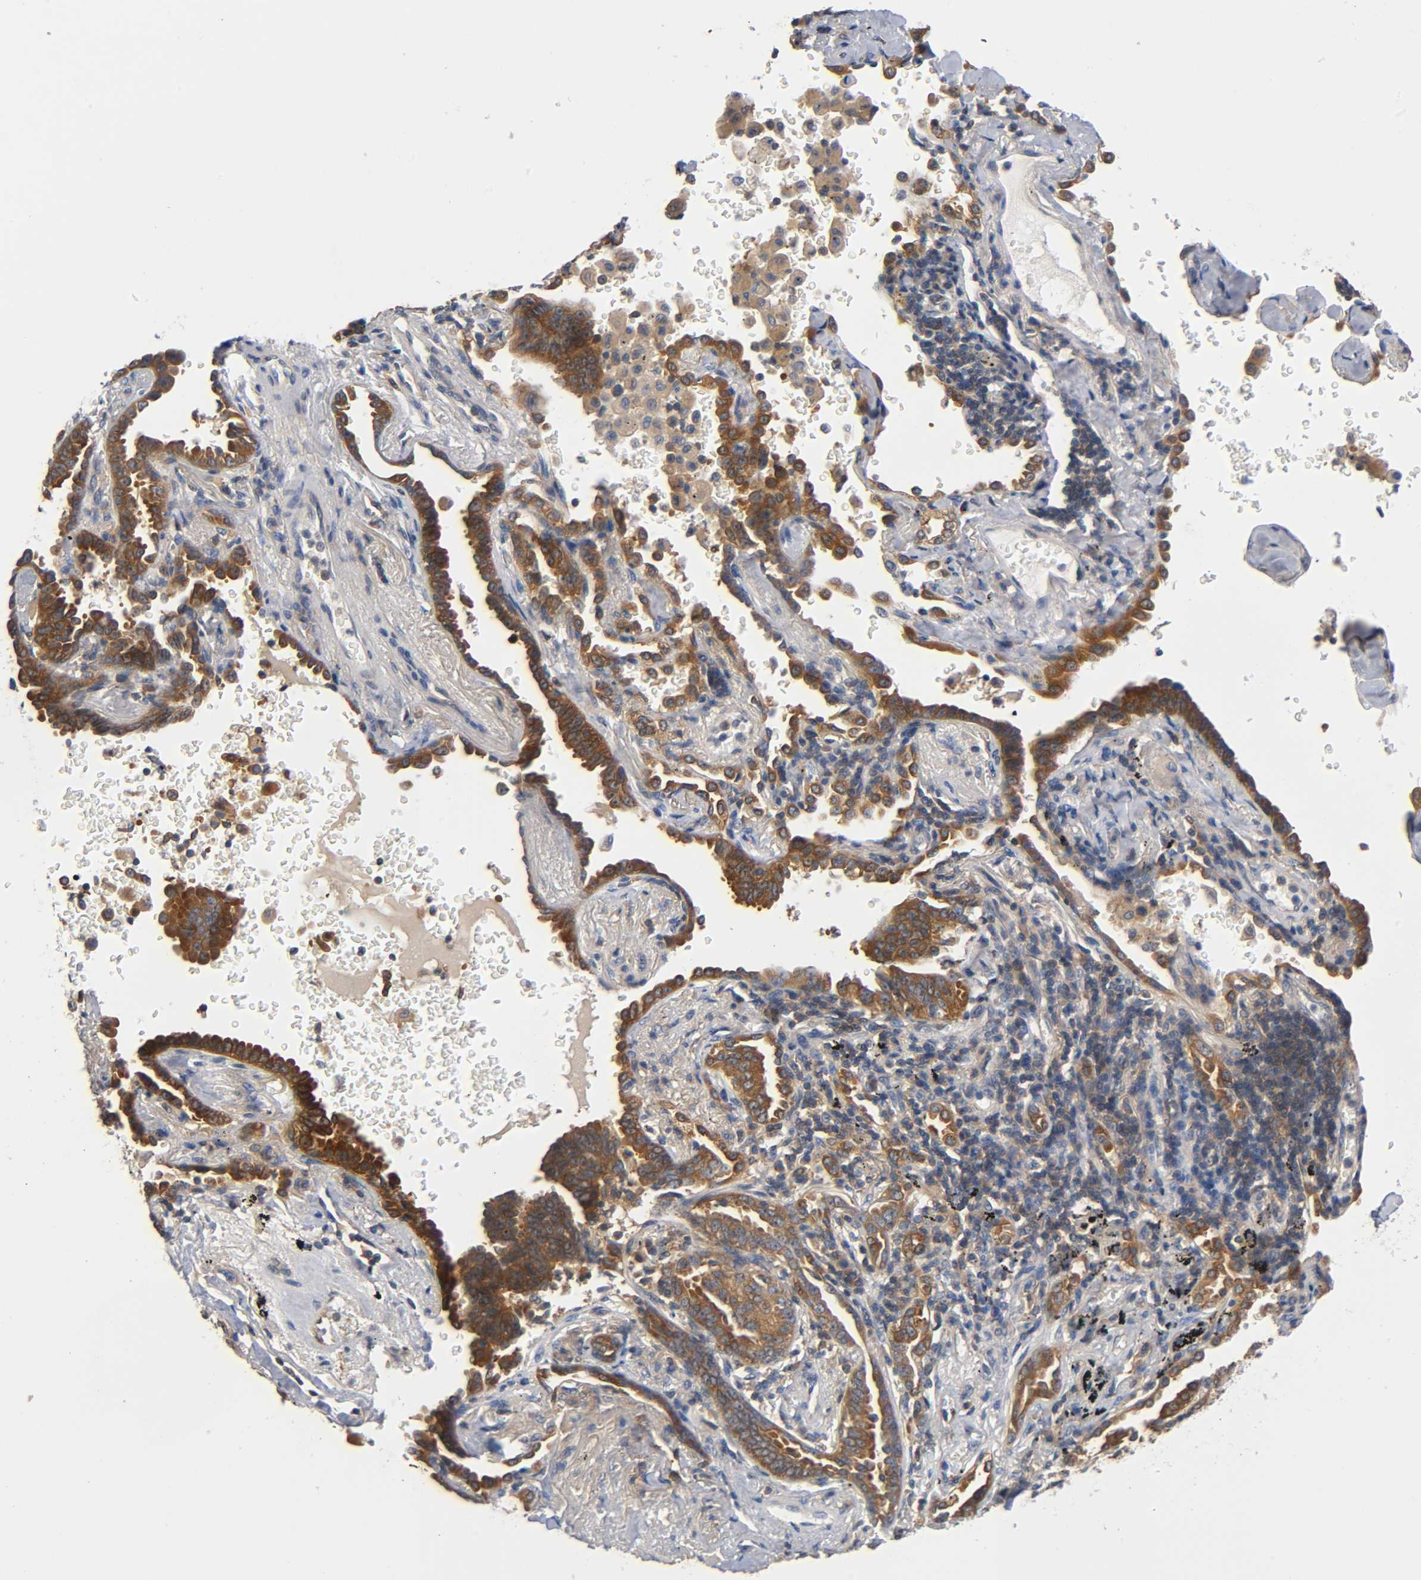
{"staining": {"intensity": "strong", "quantity": ">75%", "location": "cytoplasmic/membranous"}, "tissue": "lung cancer", "cell_type": "Tumor cells", "image_type": "cancer", "snomed": [{"axis": "morphology", "description": "Adenocarcinoma, NOS"}, {"axis": "topography", "description": "Lung"}], "caption": "DAB immunohistochemical staining of lung cancer (adenocarcinoma) reveals strong cytoplasmic/membranous protein expression in approximately >75% of tumor cells.", "gene": "PRKAB1", "patient": {"sex": "female", "age": 64}}